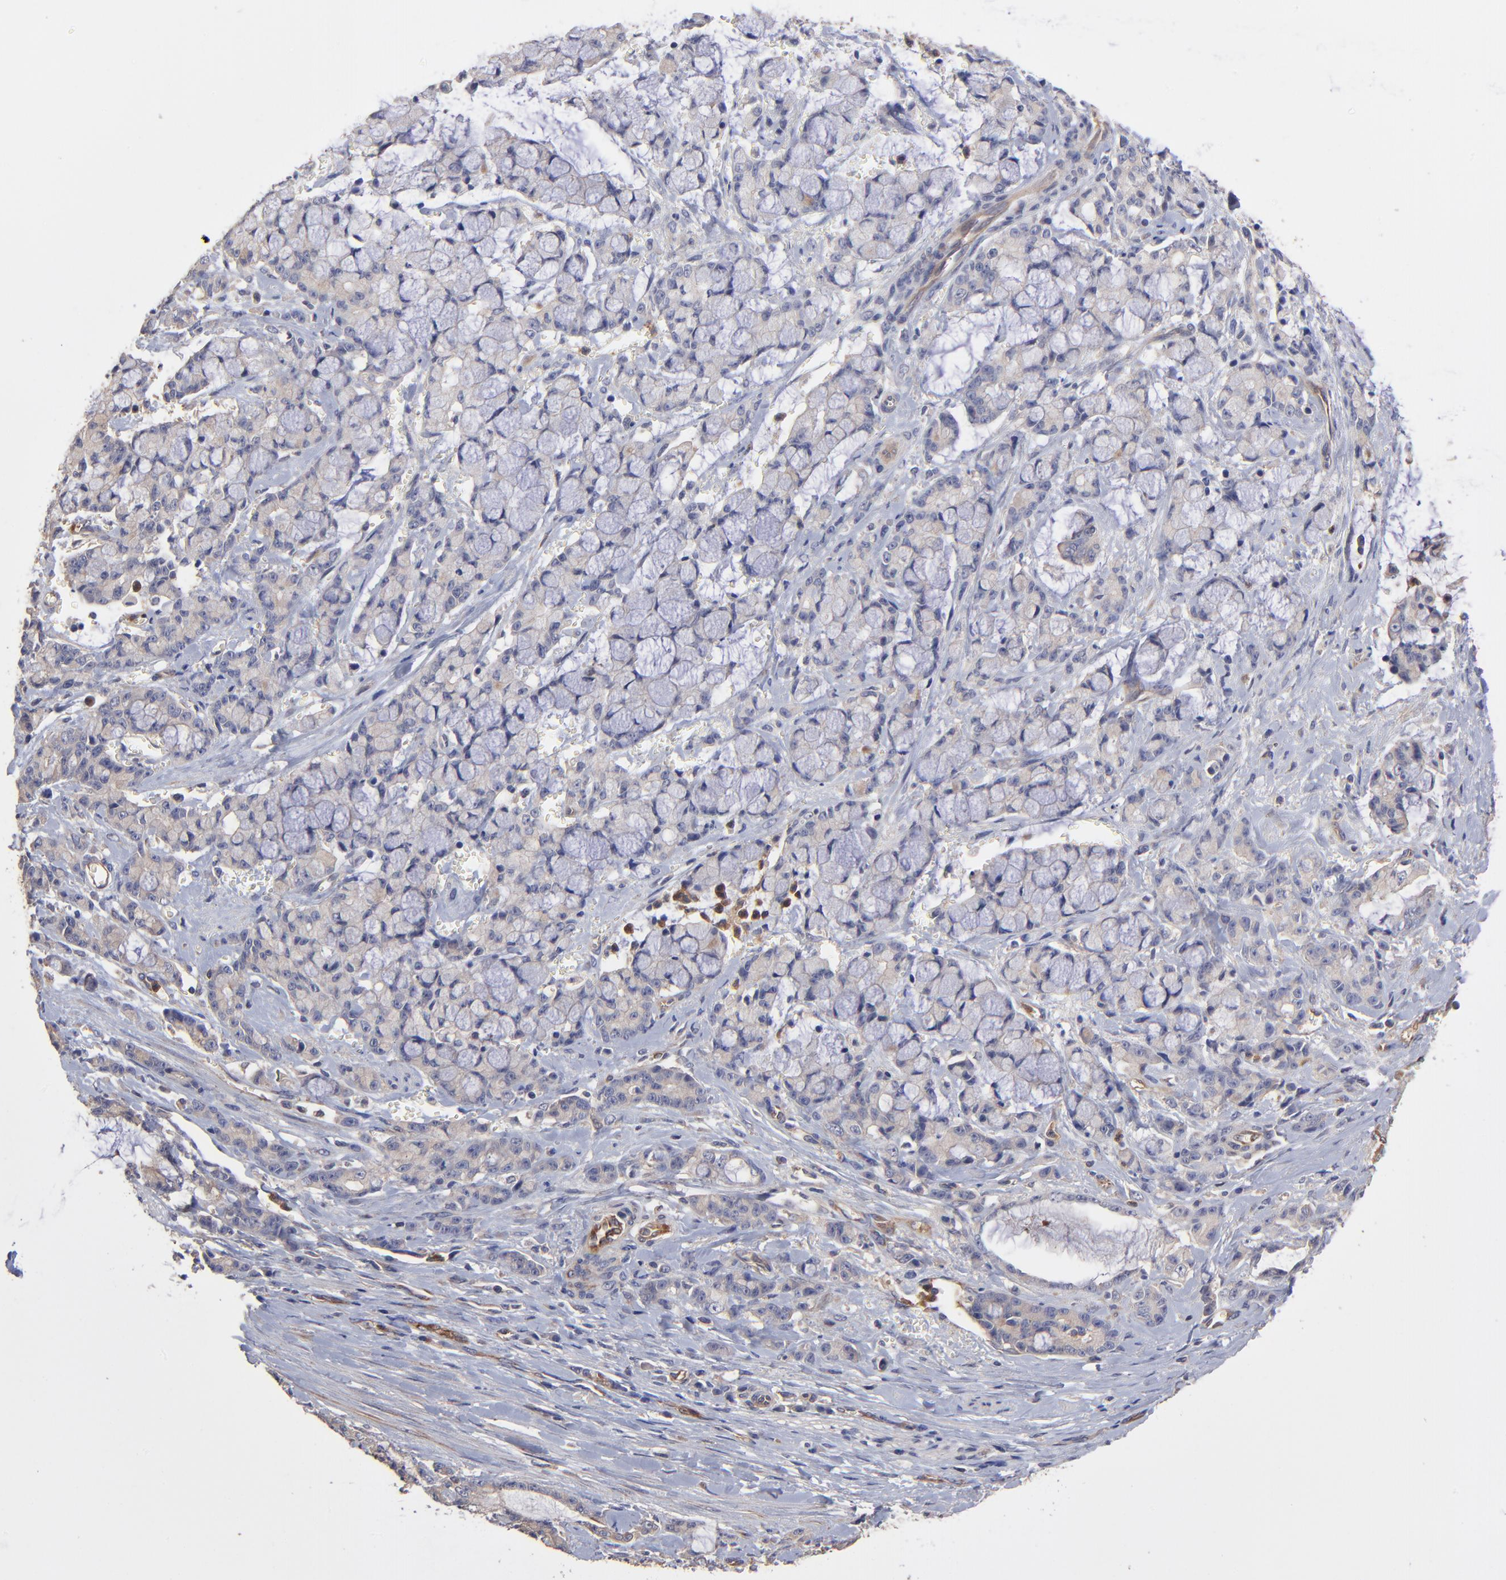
{"staining": {"intensity": "weak", "quantity": "<25%", "location": "cytoplasmic/membranous"}, "tissue": "pancreatic cancer", "cell_type": "Tumor cells", "image_type": "cancer", "snomed": [{"axis": "morphology", "description": "Adenocarcinoma, NOS"}, {"axis": "topography", "description": "Pancreas"}], "caption": "DAB (3,3'-diaminobenzidine) immunohistochemical staining of human pancreatic cancer (adenocarcinoma) demonstrates no significant positivity in tumor cells.", "gene": "ASB7", "patient": {"sex": "female", "age": 73}}